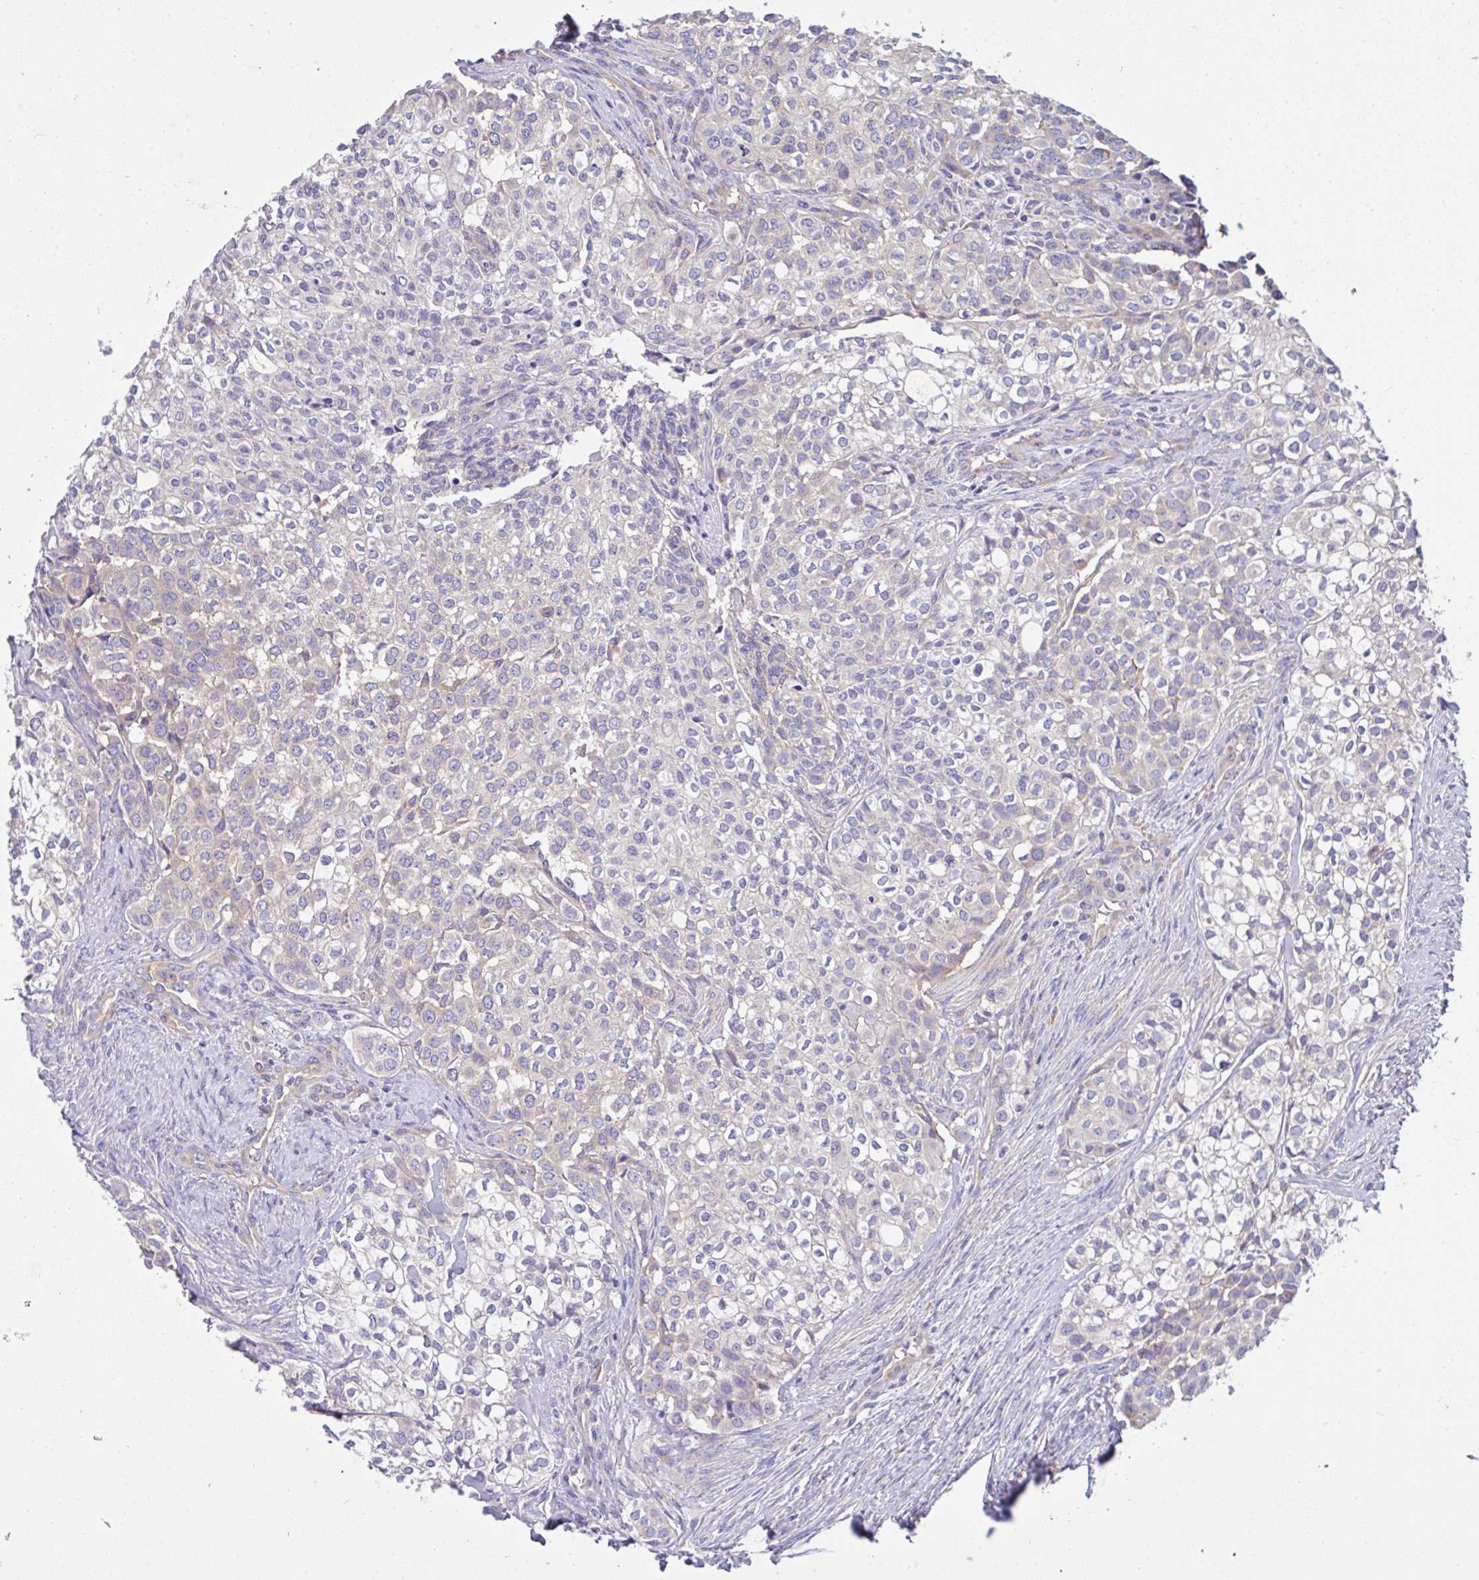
{"staining": {"intensity": "negative", "quantity": "none", "location": "none"}, "tissue": "head and neck cancer", "cell_type": "Tumor cells", "image_type": "cancer", "snomed": [{"axis": "morphology", "description": "Adenocarcinoma, NOS"}, {"axis": "topography", "description": "Head-Neck"}], "caption": "This is an immunohistochemistry (IHC) image of head and neck cancer (adenocarcinoma). There is no positivity in tumor cells.", "gene": "GFPT2", "patient": {"sex": "male", "age": 81}}